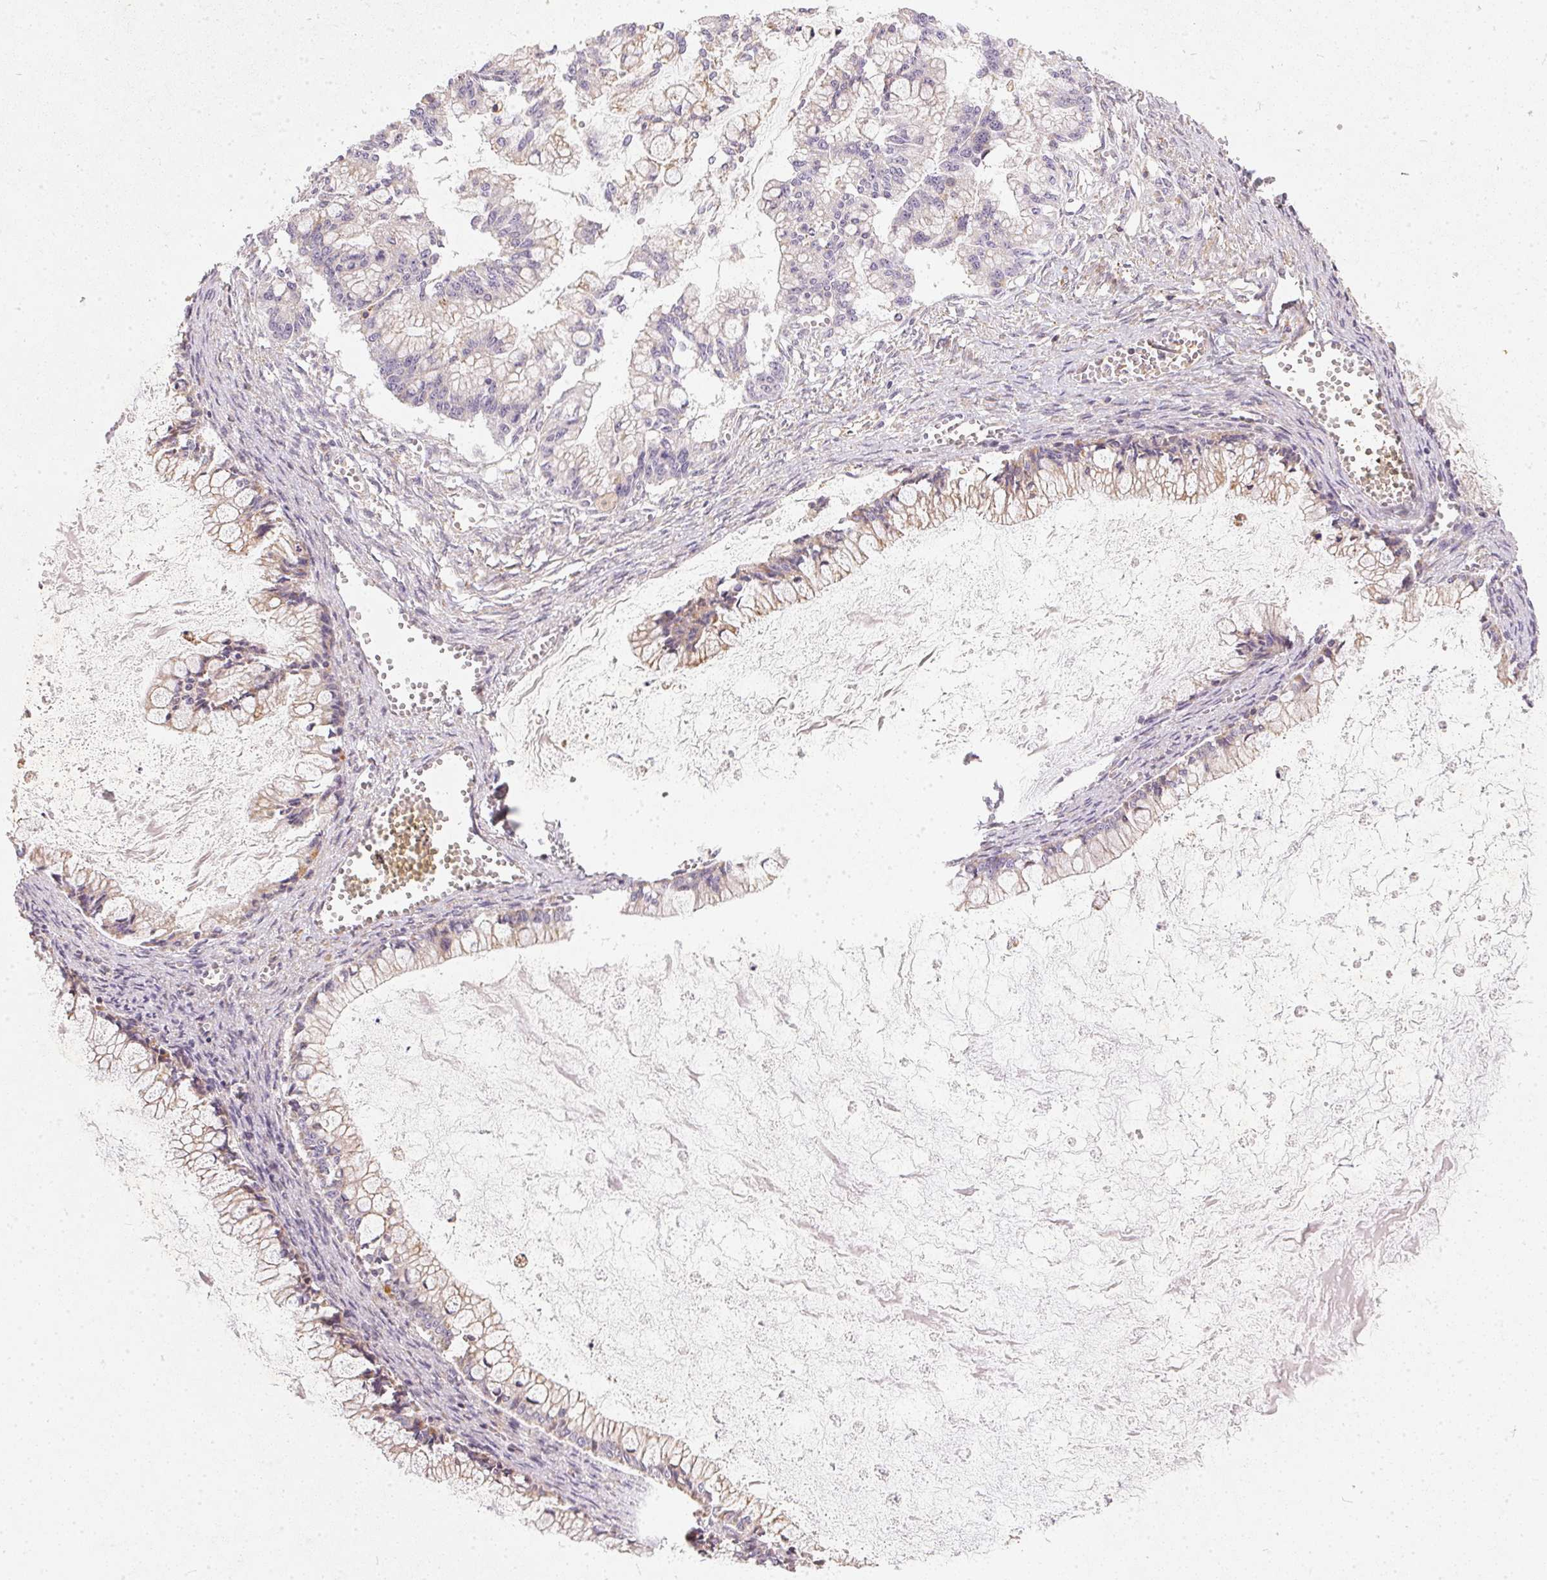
{"staining": {"intensity": "weak", "quantity": "25%-75%", "location": "cytoplasmic/membranous"}, "tissue": "ovarian cancer", "cell_type": "Tumor cells", "image_type": "cancer", "snomed": [{"axis": "morphology", "description": "Cystadenocarcinoma, mucinous, NOS"}, {"axis": "topography", "description": "Ovary"}], "caption": "Human mucinous cystadenocarcinoma (ovarian) stained with a protein marker displays weak staining in tumor cells.", "gene": "VWA5B2", "patient": {"sex": "female", "age": 67}}